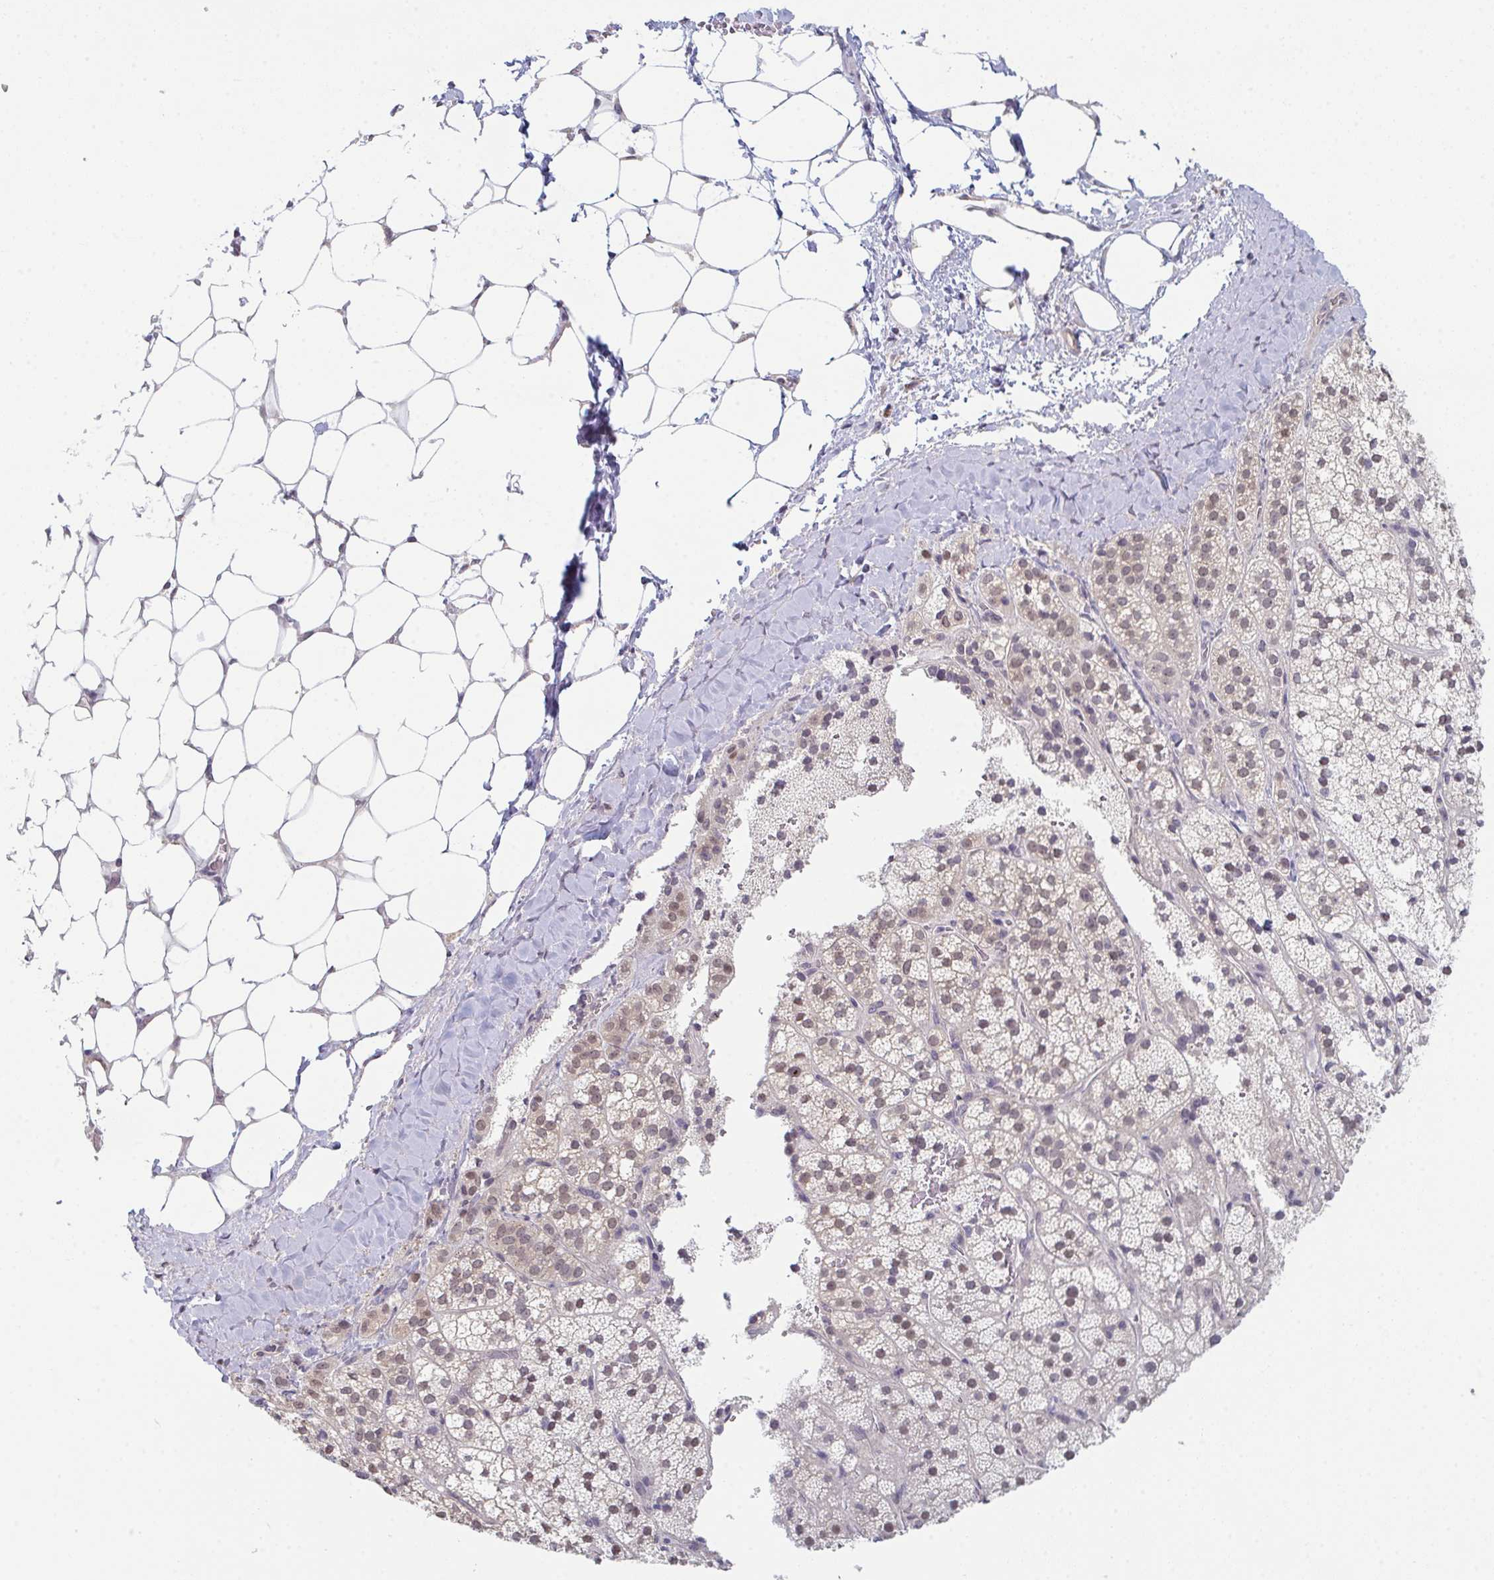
{"staining": {"intensity": "weak", "quantity": "<25%", "location": "nuclear"}, "tissue": "adrenal gland", "cell_type": "Glandular cells", "image_type": "normal", "snomed": [{"axis": "morphology", "description": "Normal tissue, NOS"}, {"axis": "topography", "description": "Adrenal gland"}], "caption": "This micrograph is of normal adrenal gland stained with IHC to label a protein in brown with the nuclei are counter-stained blue. There is no expression in glandular cells. The staining is performed using DAB brown chromogen with nuclei counter-stained in using hematoxylin.", "gene": "ZNF214", "patient": {"sex": "male", "age": 53}}